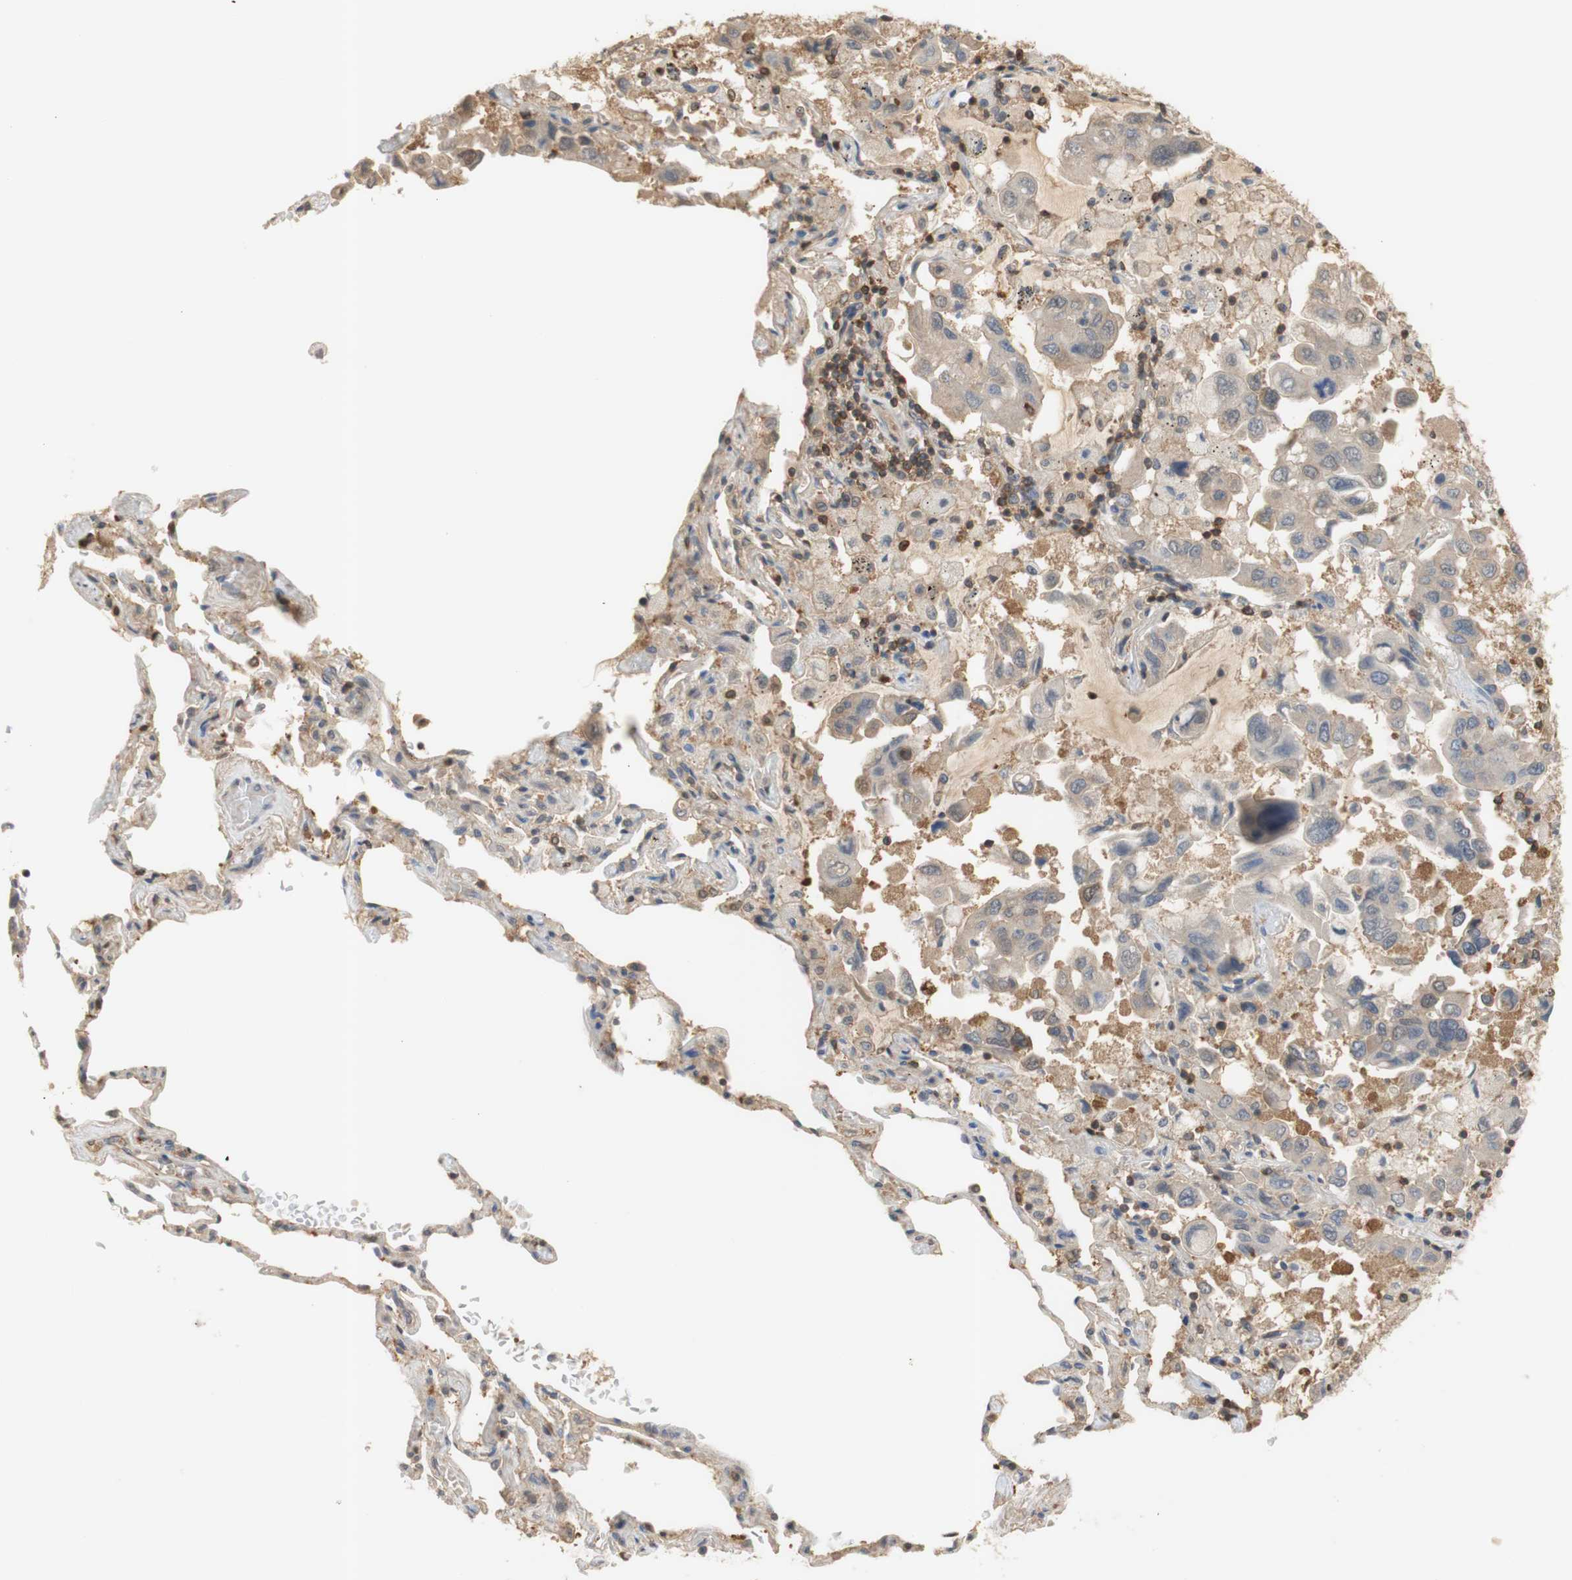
{"staining": {"intensity": "weak", "quantity": ">75%", "location": "cytoplasmic/membranous"}, "tissue": "lung cancer", "cell_type": "Tumor cells", "image_type": "cancer", "snomed": [{"axis": "morphology", "description": "Adenocarcinoma, NOS"}, {"axis": "topography", "description": "Lung"}], "caption": "Approximately >75% of tumor cells in lung adenocarcinoma reveal weak cytoplasmic/membranous protein expression as visualized by brown immunohistochemical staining.", "gene": "NAP1L4", "patient": {"sex": "male", "age": 64}}